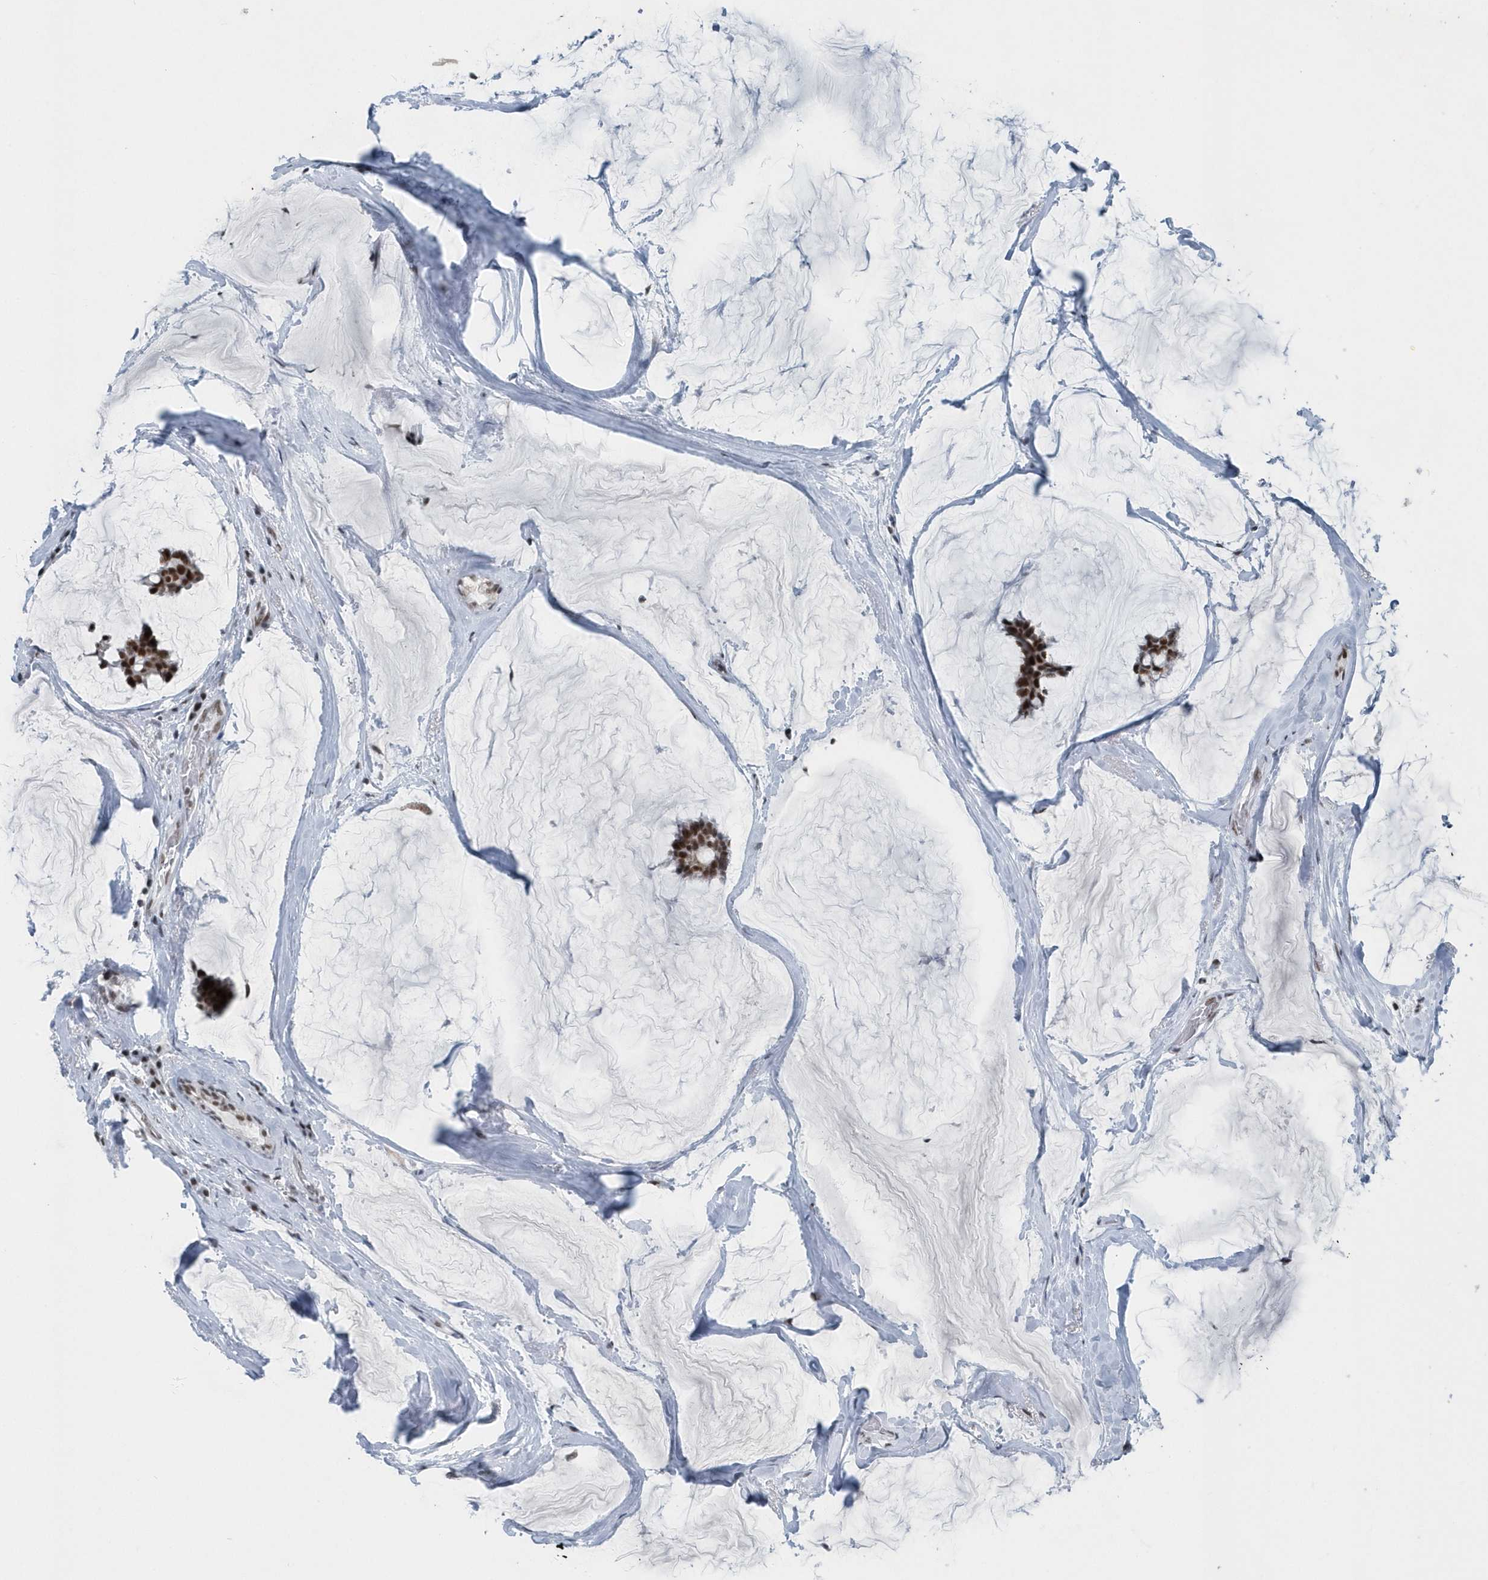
{"staining": {"intensity": "strong", "quantity": ">75%", "location": "nuclear"}, "tissue": "breast cancer", "cell_type": "Tumor cells", "image_type": "cancer", "snomed": [{"axis": "morphology", "description": "Duct carcinoma"}, {"axis": "topography", "description": "Breast"}], "caption": "Approximately >75% of tumor cells in breast cancer display strong nuclear protein positivity as visualized by brown immunohistochemical staining.", "gene": "FIP1L1", "patient": {"sex": "female", "age": 93}}